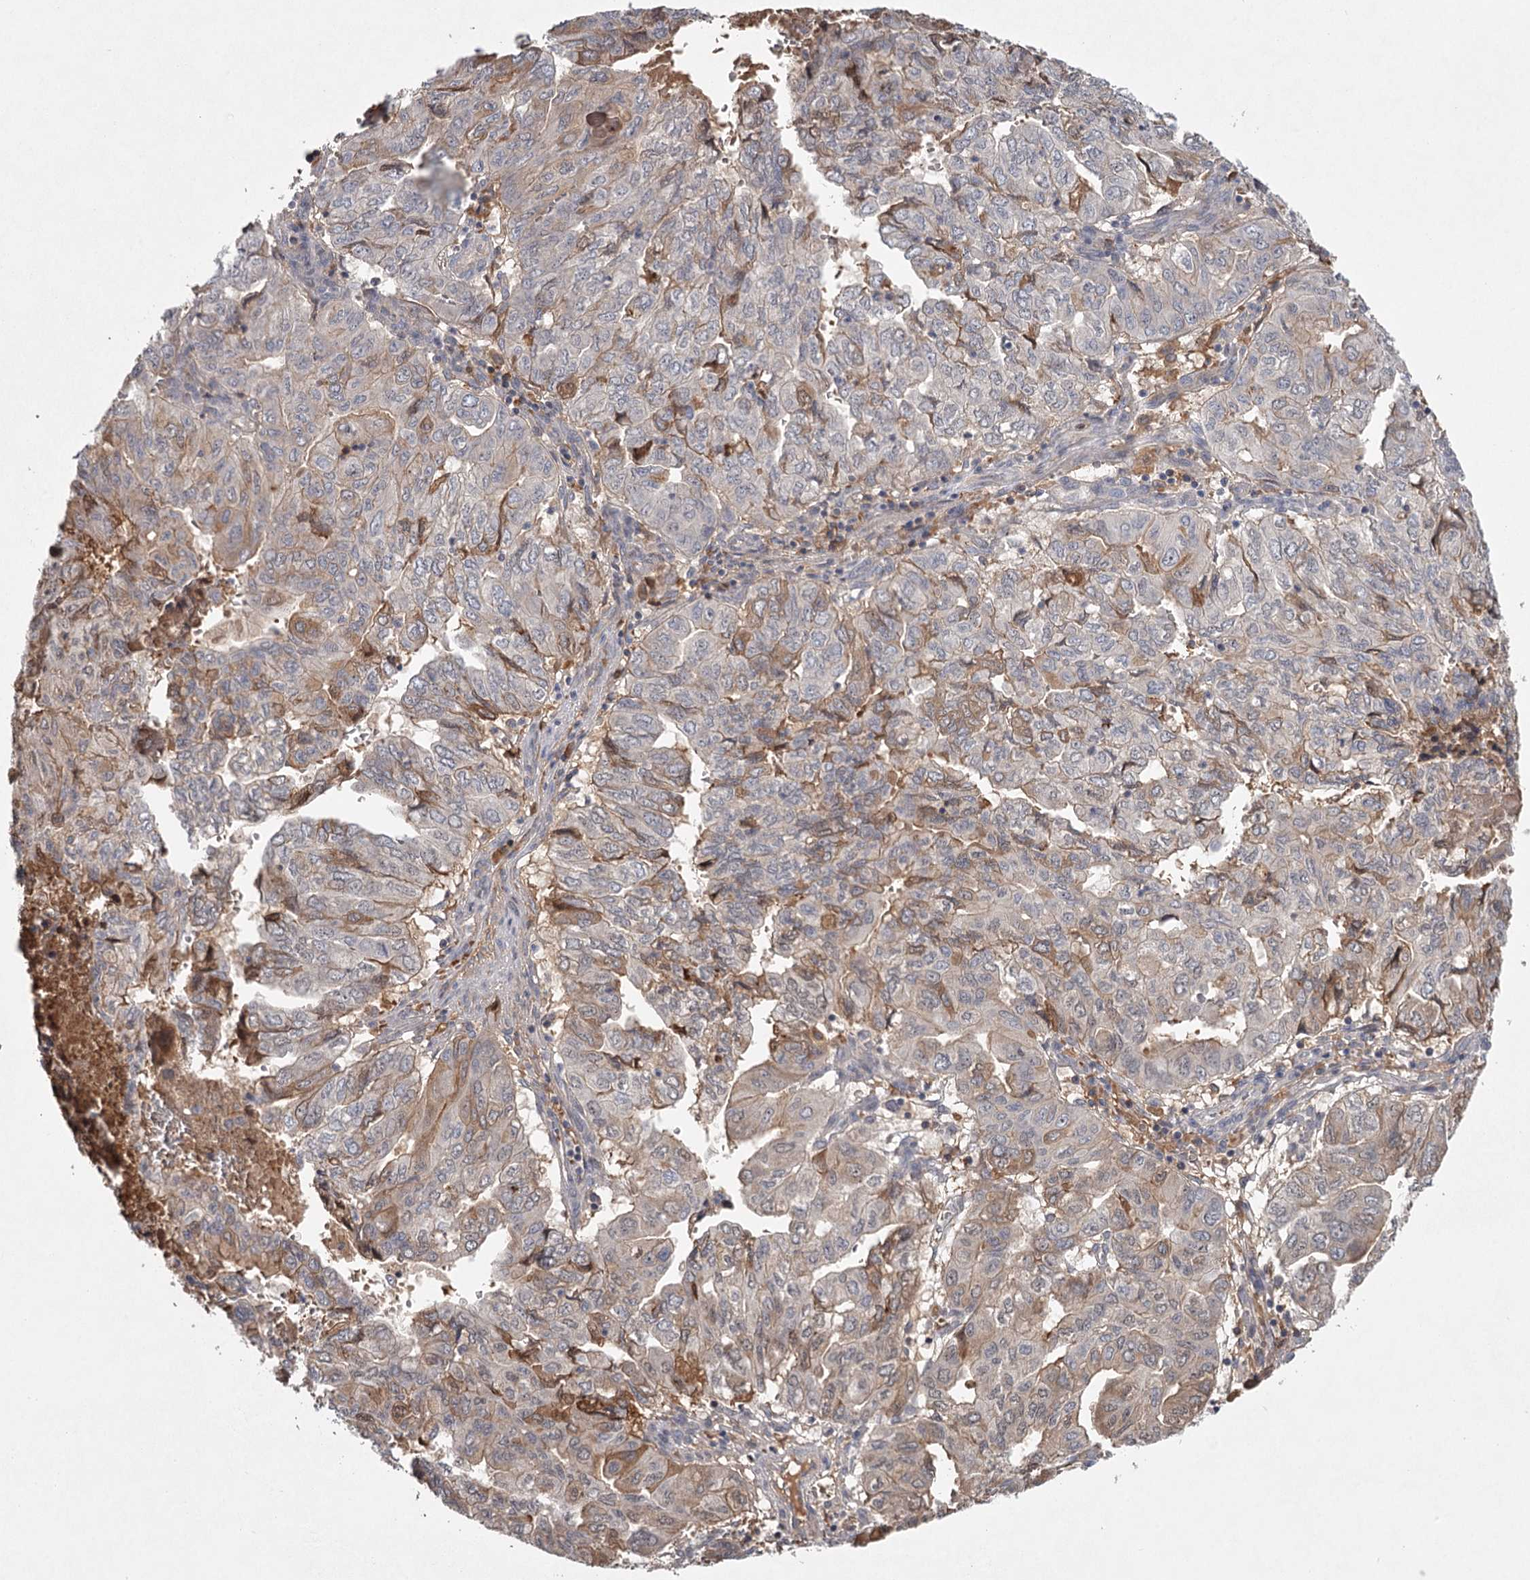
{"staining": {"intensity": "moderate", "quantity": "<25%", "location": "cytoplasmic/membranous"}, "tissue": "pancreatic cancer", "cell_type": "Tumor cells", "image_type": "cancer", "snomed": [{"axis": "morphology", "description": "Adenocarcinoma, NOS"}, {"axis": "topography", "description": "Pancreas"}], "caption": "About <25% of tumor cells in human pancreatic cancer (adenocarcinoma) reveal moderate cytoplasmic/membranous protein positivity as visualized by brown immunohistochemical staining.", "gene": "DHRS9", "patient": {"sex": "male", "age": 51}}